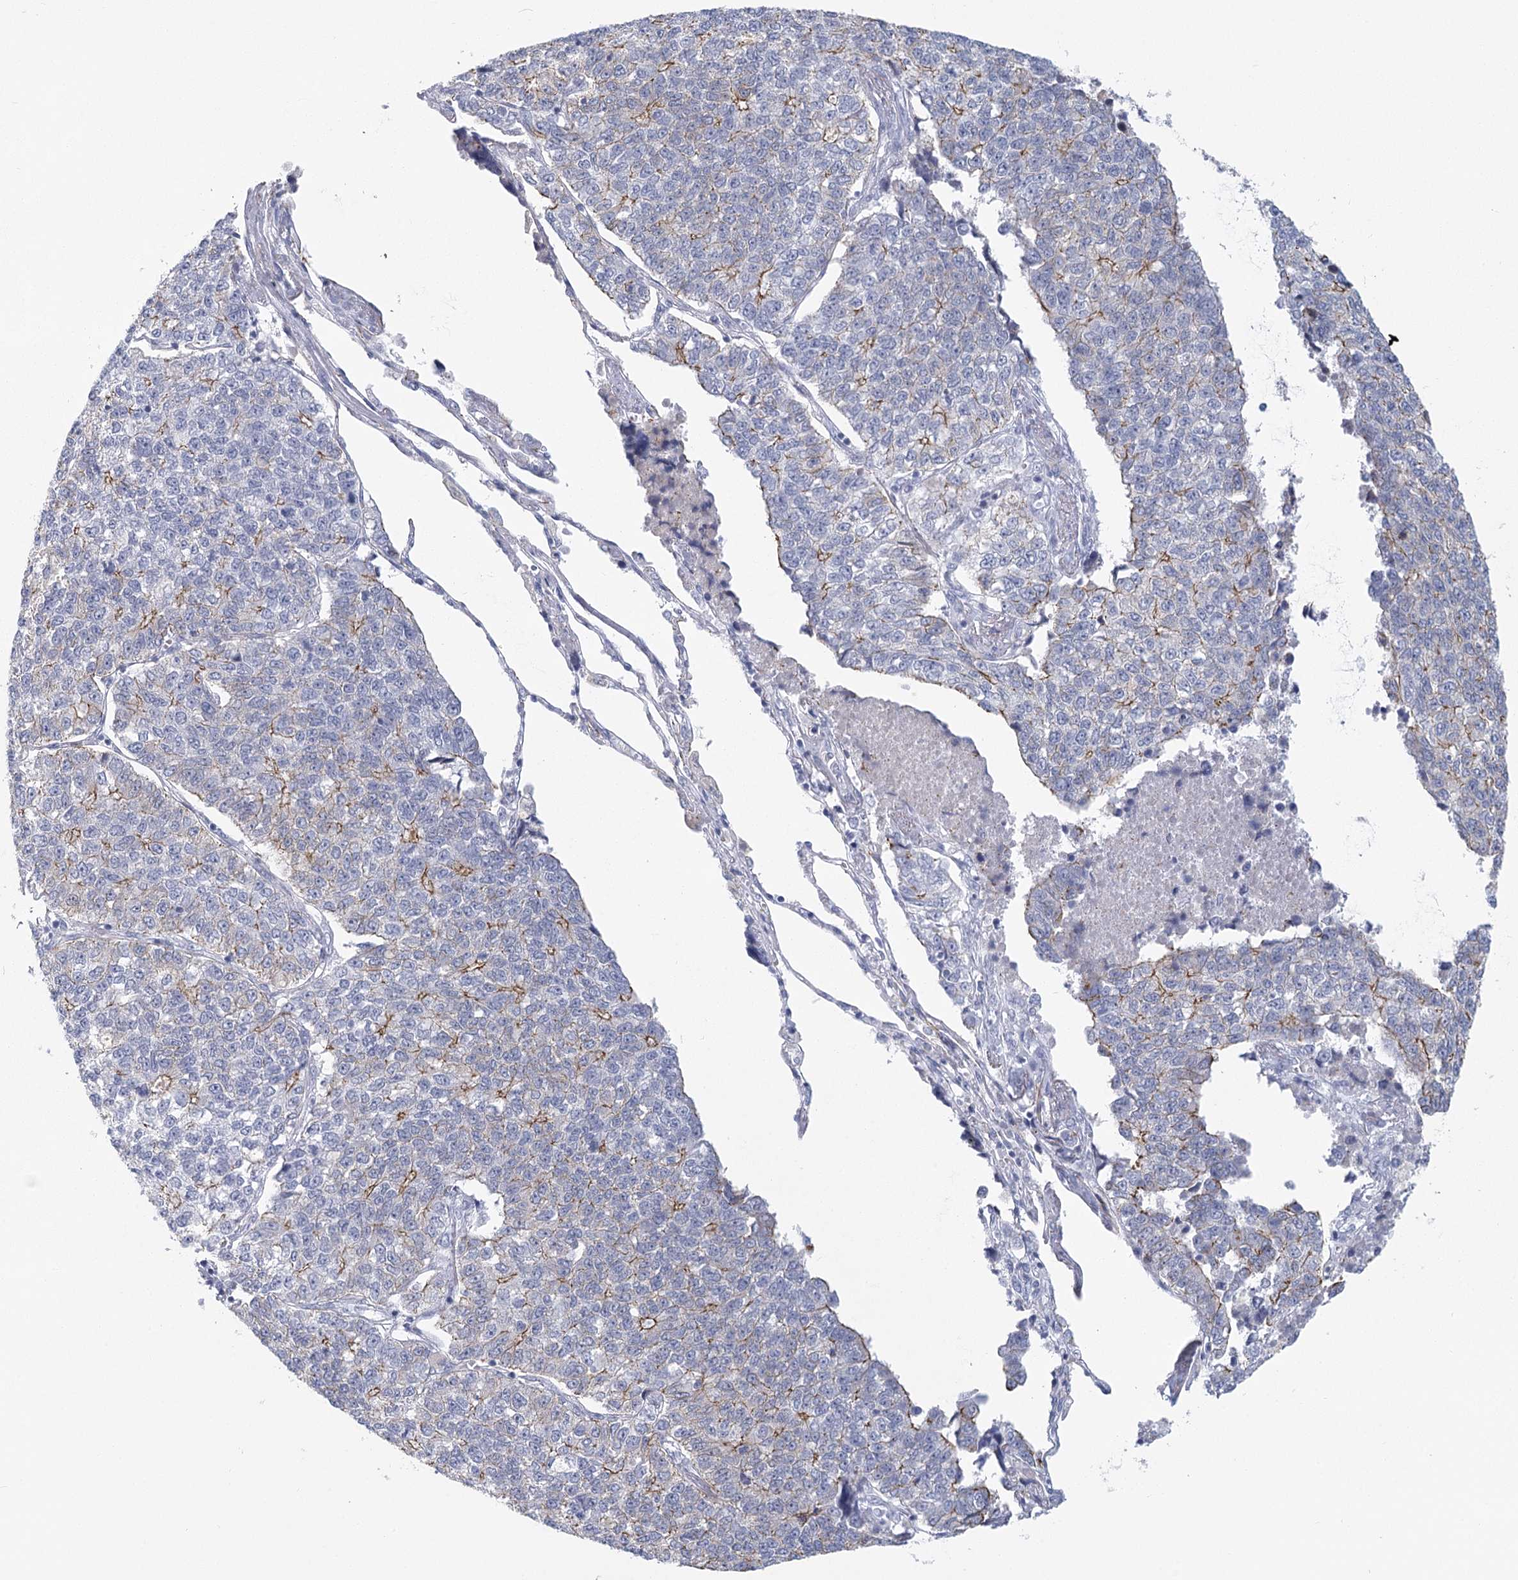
{"staining": {"intensity": "moderate", "quantity": "<25%", "location": "cytoplasmic/membranous"}, "tissue": "lung cancer", "cell_type": "Tumor cells", "image_type": "cancer", "snomed": [{"axis": "morphology", "description": "Adenocarcinoma, NOS"}, {"axis": "topography", "description": "Lung"}], "caption": "Human lung cancer stained for a protein (brown) reveals moderate cytoplasmic/membranous positive positivity in approximately <25% of tumor cells.", "gene": "WNT8B", "patient": {"sex": "male", "age": 49}}